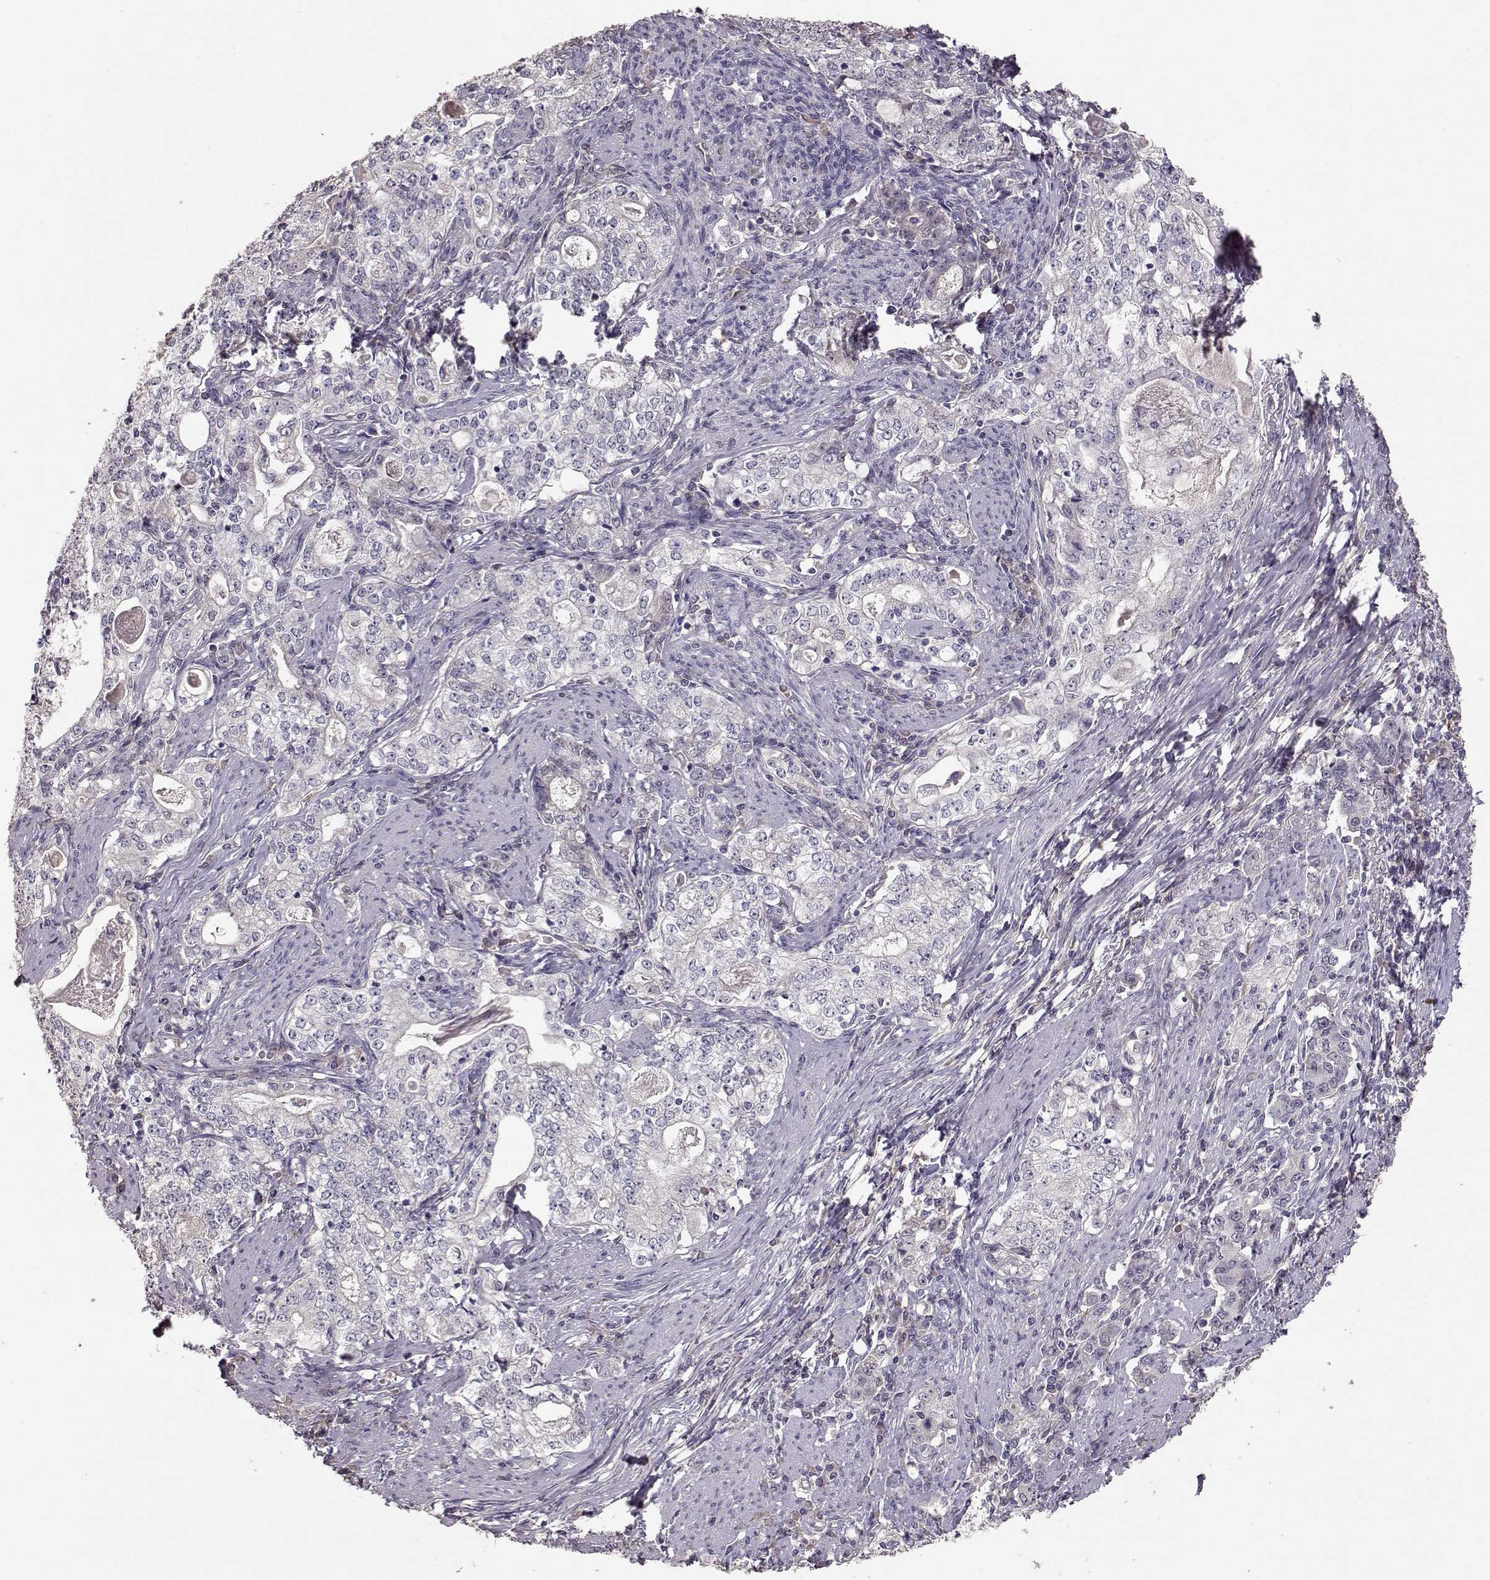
{"staining": {"intensity": "negative", "quantity": "none", "location": "none"}, "tissue": "stomach cancer", "cell_type": "Tumor cells", "image_type": "cancer", "snomed": [{"axis": "morphology", "description": "Adenocarcinoma, NOS"}, {"axis": "topography", "description": "Stomach, lower"}], "caption": "There is no significant positivity in tumor cells of stomach cancer.", "gene": "PMCH", "patient": {"sex": "female", "age": 72}}